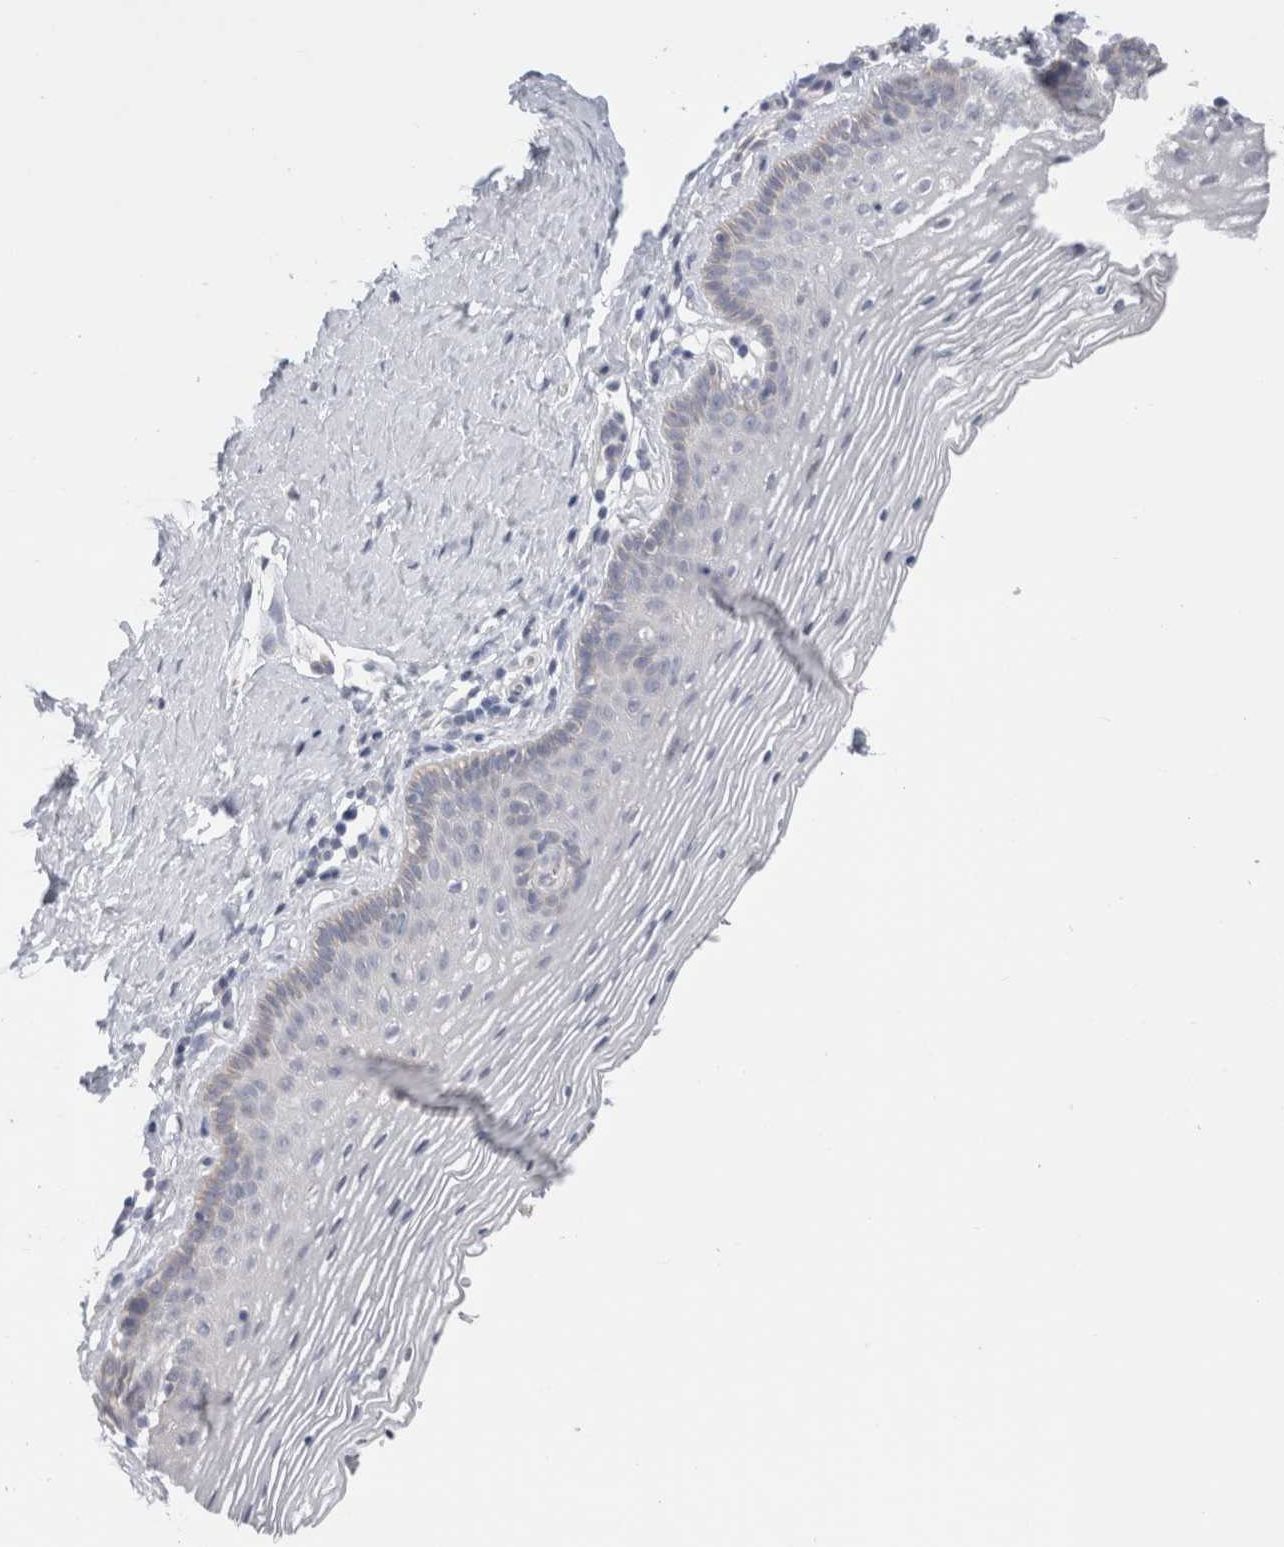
{"staining": {"intensity": "negative", "quantity": "none", "location": "none"}, "tissue": "vagina", "cell_type": "Squamous epithelial cells", "image_type": "normal", "snomed": [{"axis": "morphology", "description": "Normal tissue, NOS"}, {"axis": "topography", "description": "Vagina"}], "caption": "Protein analysis of benign vagina exhibits no significant positivity in squamous epithelial cells. (Brightfield microscopy of DAB (3,3'-diaminobenzidine) immunohistochemistry at high magnification).", "gene": "DMD", "patient": {"sex": "female", "age": 32}}